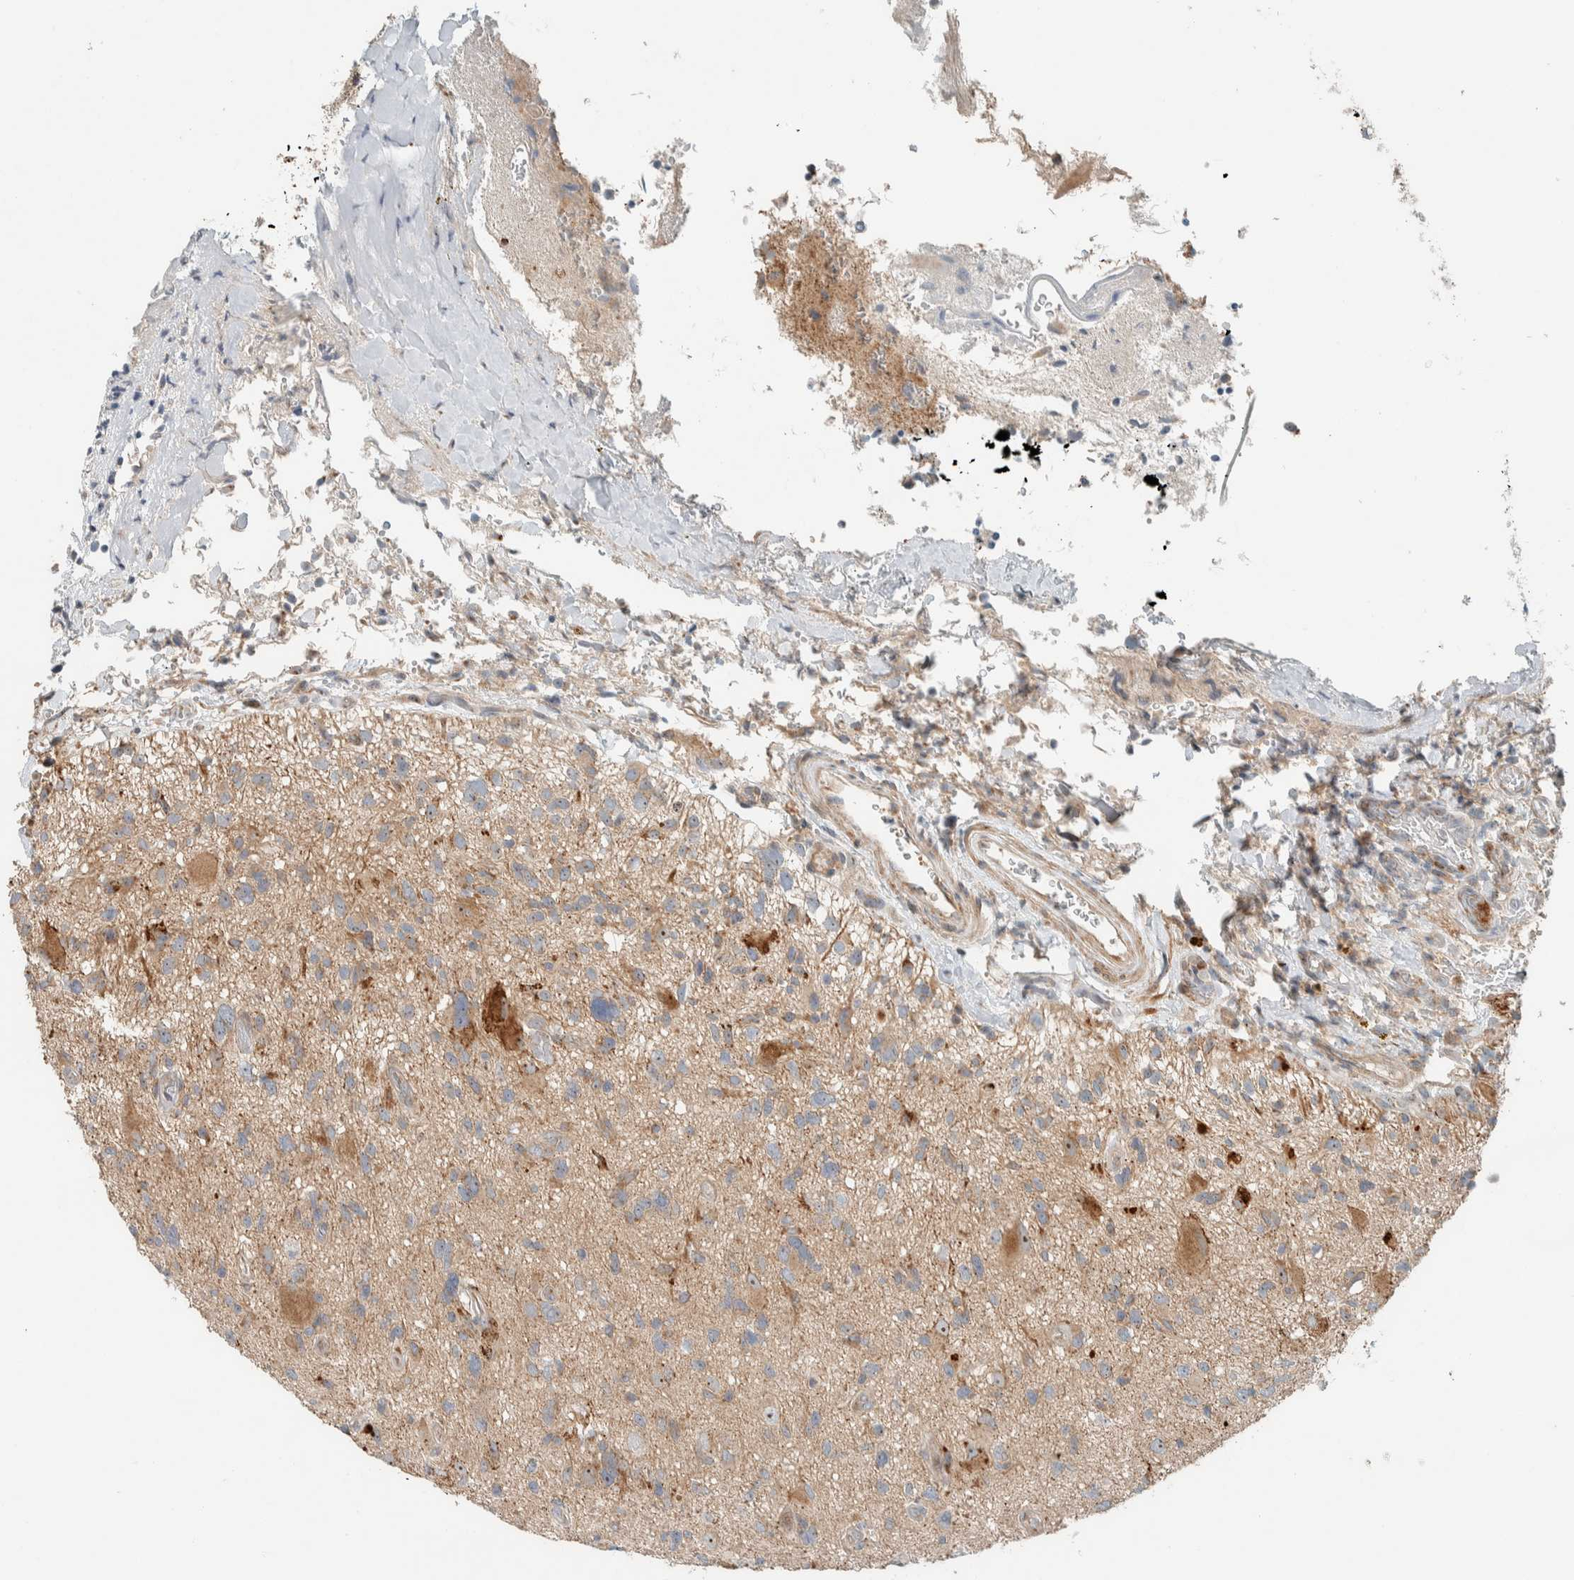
{"staining": {"intensity": "weak", "quantity": ">75%", "location": "cytoplasmic/membranous"}, "tissue": "glioma", "cell_type": "Tumor cells", "image_type": "cancer", "snomed": [{"axis": "morphology", "description": "Glioma, malignant, High grade"}, {"axis": "topography", "description": "Brain"}], "caption": "A low amount of weak cytoplasmic/membranous positivity is identified in about >75% of tumor cells in malignant glioma (high-grade) tissue.", "gene": "SLFN12L", "patient": {"sex": "male", "age": 33}}